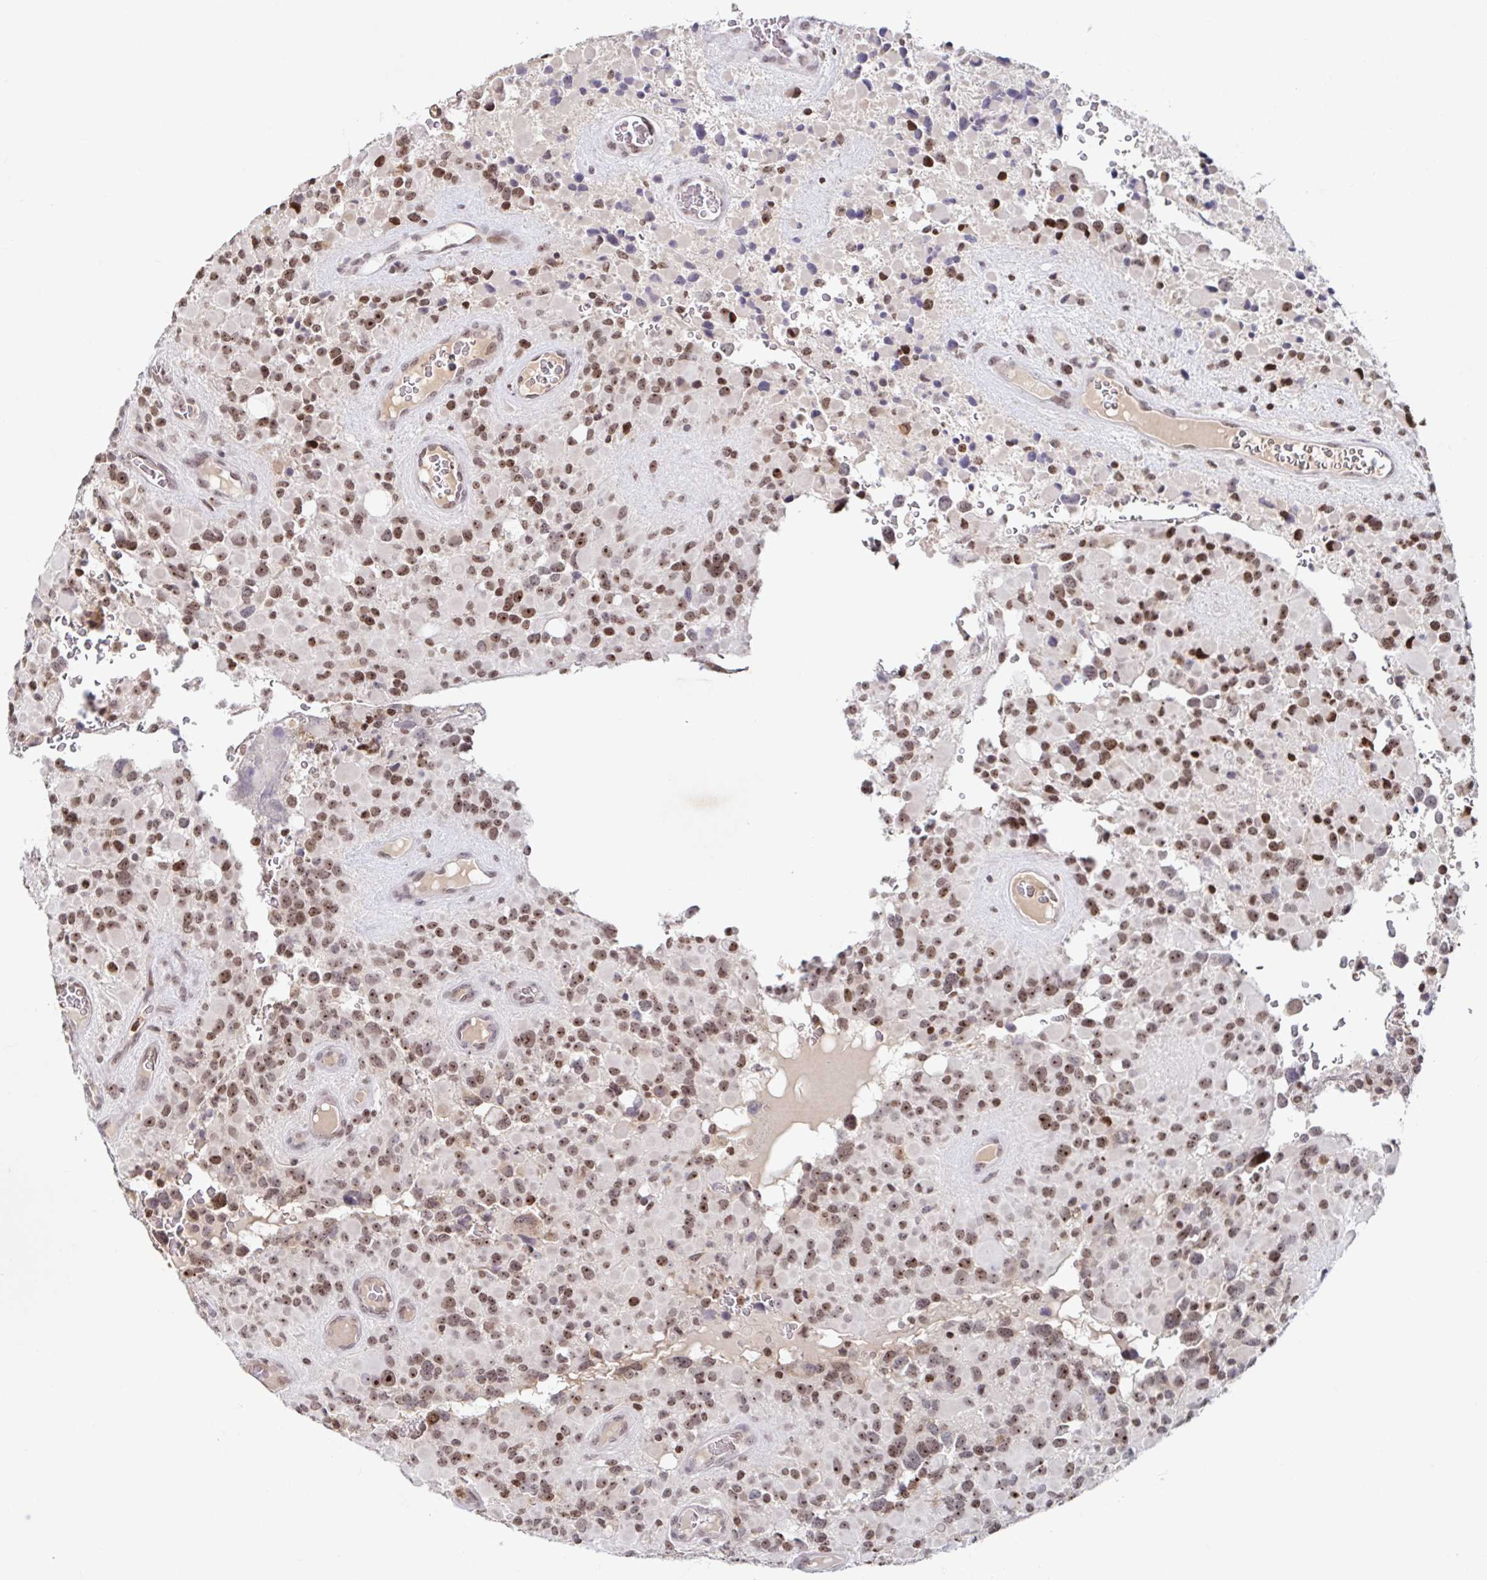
{"staining": {"intensity": "moderate", "quantity": ">75%", "location": "nuclear"}, "tissue": "glioma", "cell_type": "Tumor cells", "image_type": "cancer", "snomed": [{"axis": "morphology", "description": "Glioma, malignant, High grade"}, {"axis": "topography", "description": "Brain"}], "caption": "Immunohistochemistry (IHC) of human malignant high-grade glioma exhibits medium levels of moderate nuclear staining in about >75% of tumor cells. (Brightfield microscopy of DAB IHC at high magnification).", "gene": "C19orf53", "patient": {"sex": "female", "age": 40}}